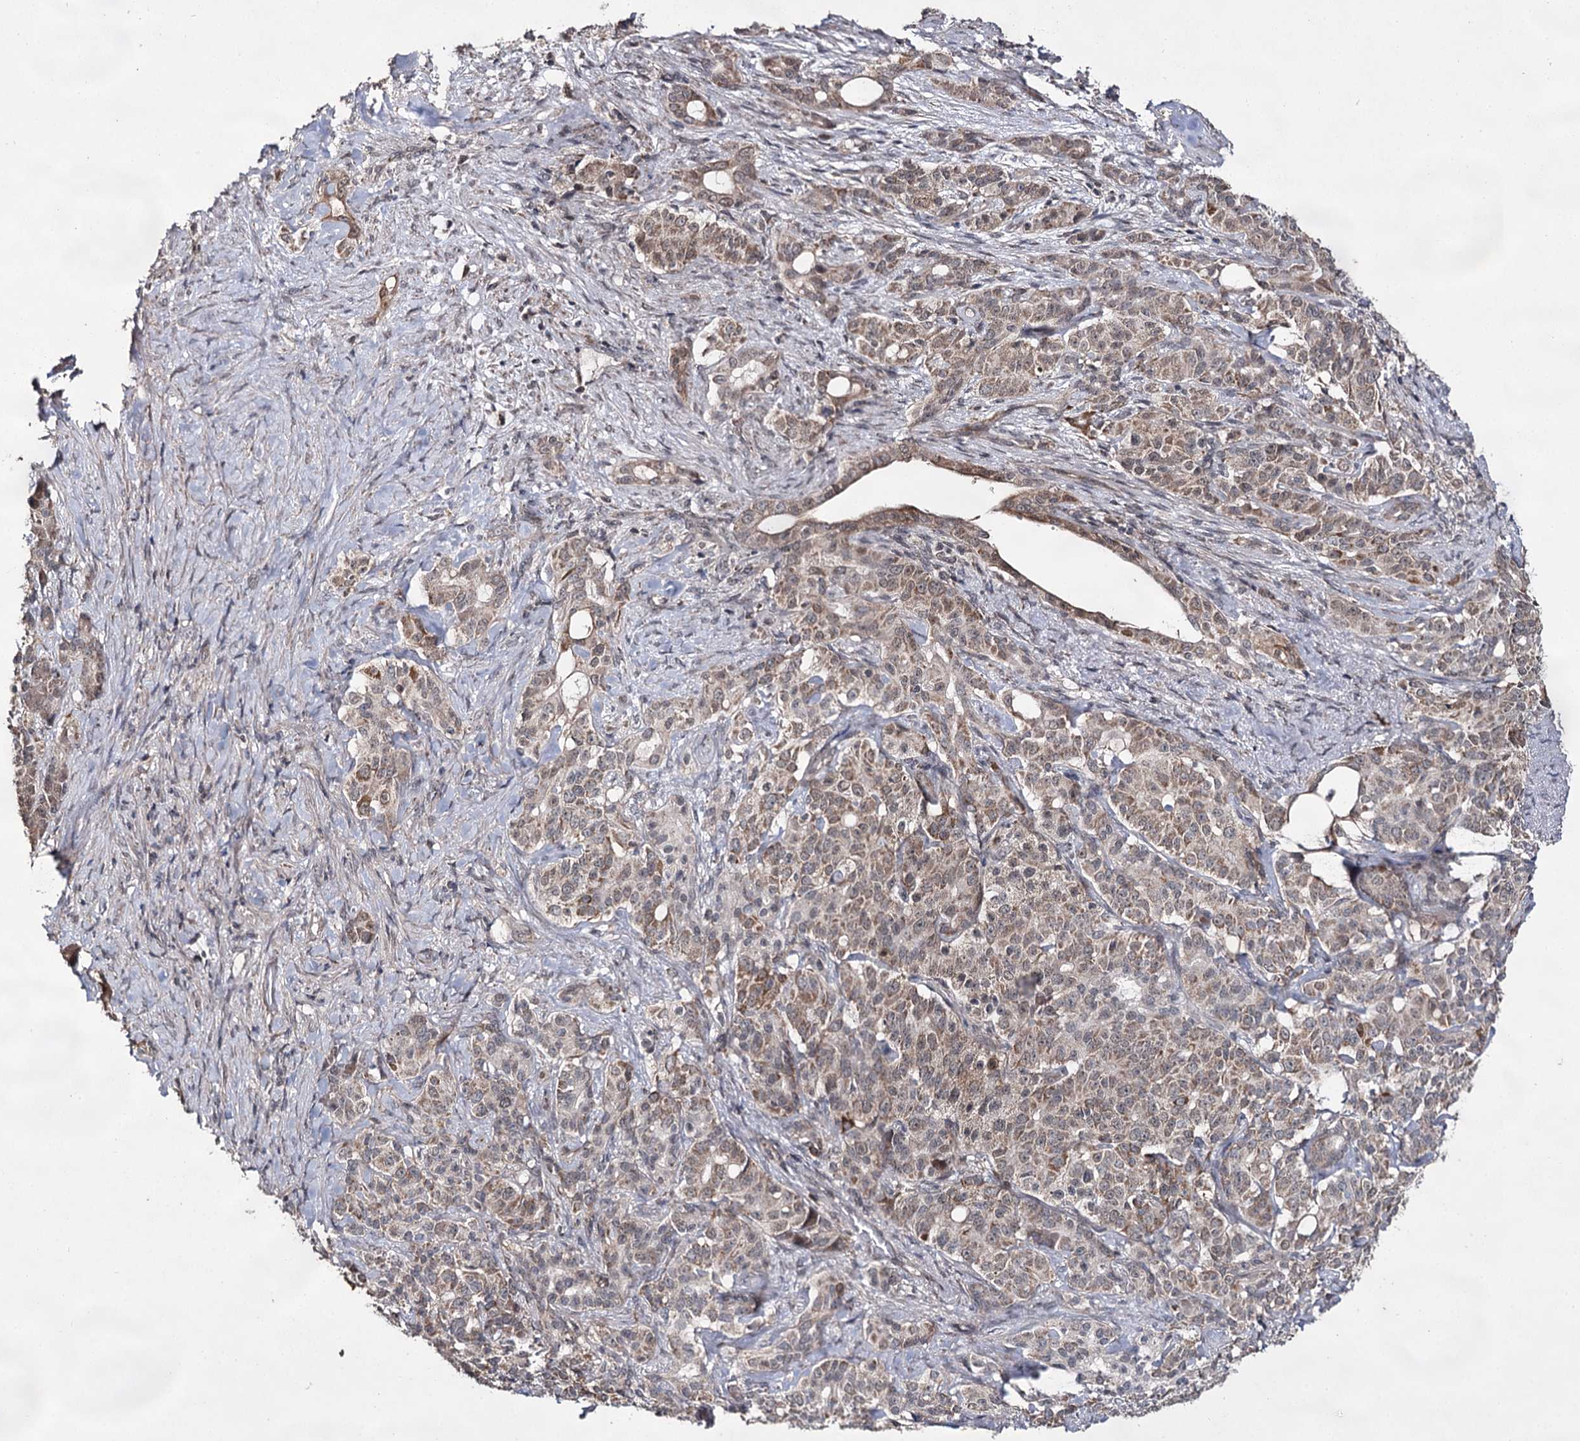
{"staining": {"intensity": "weak", "quantity": ">75%", "location": "cytoplasmic/membranous,nuclear"}, "tissue": "pancreatic cancer", "cell_type": "Tumor cells", "image_type": "cancer", "snomed": [{"axis": "morphology", "description": "Adenocarcinoma, NOS"}, {"axis": "topography", "description": "Pancreas"}], "caption": "A micrograph of human pancreatic adenocarcinoma stained for a protein shows weak cytoplasmic/membranous and nuclear brown staining in tumor cells. The staining was performed using DAB (3,3'-diaminobenzidine) to visualize the protein expression in brown, while the nuclei were stained in blue with hematoxylin (Magnification: 20x).", "gene": "ACTR6", "patient": {"sex": "female", "age": 74}}